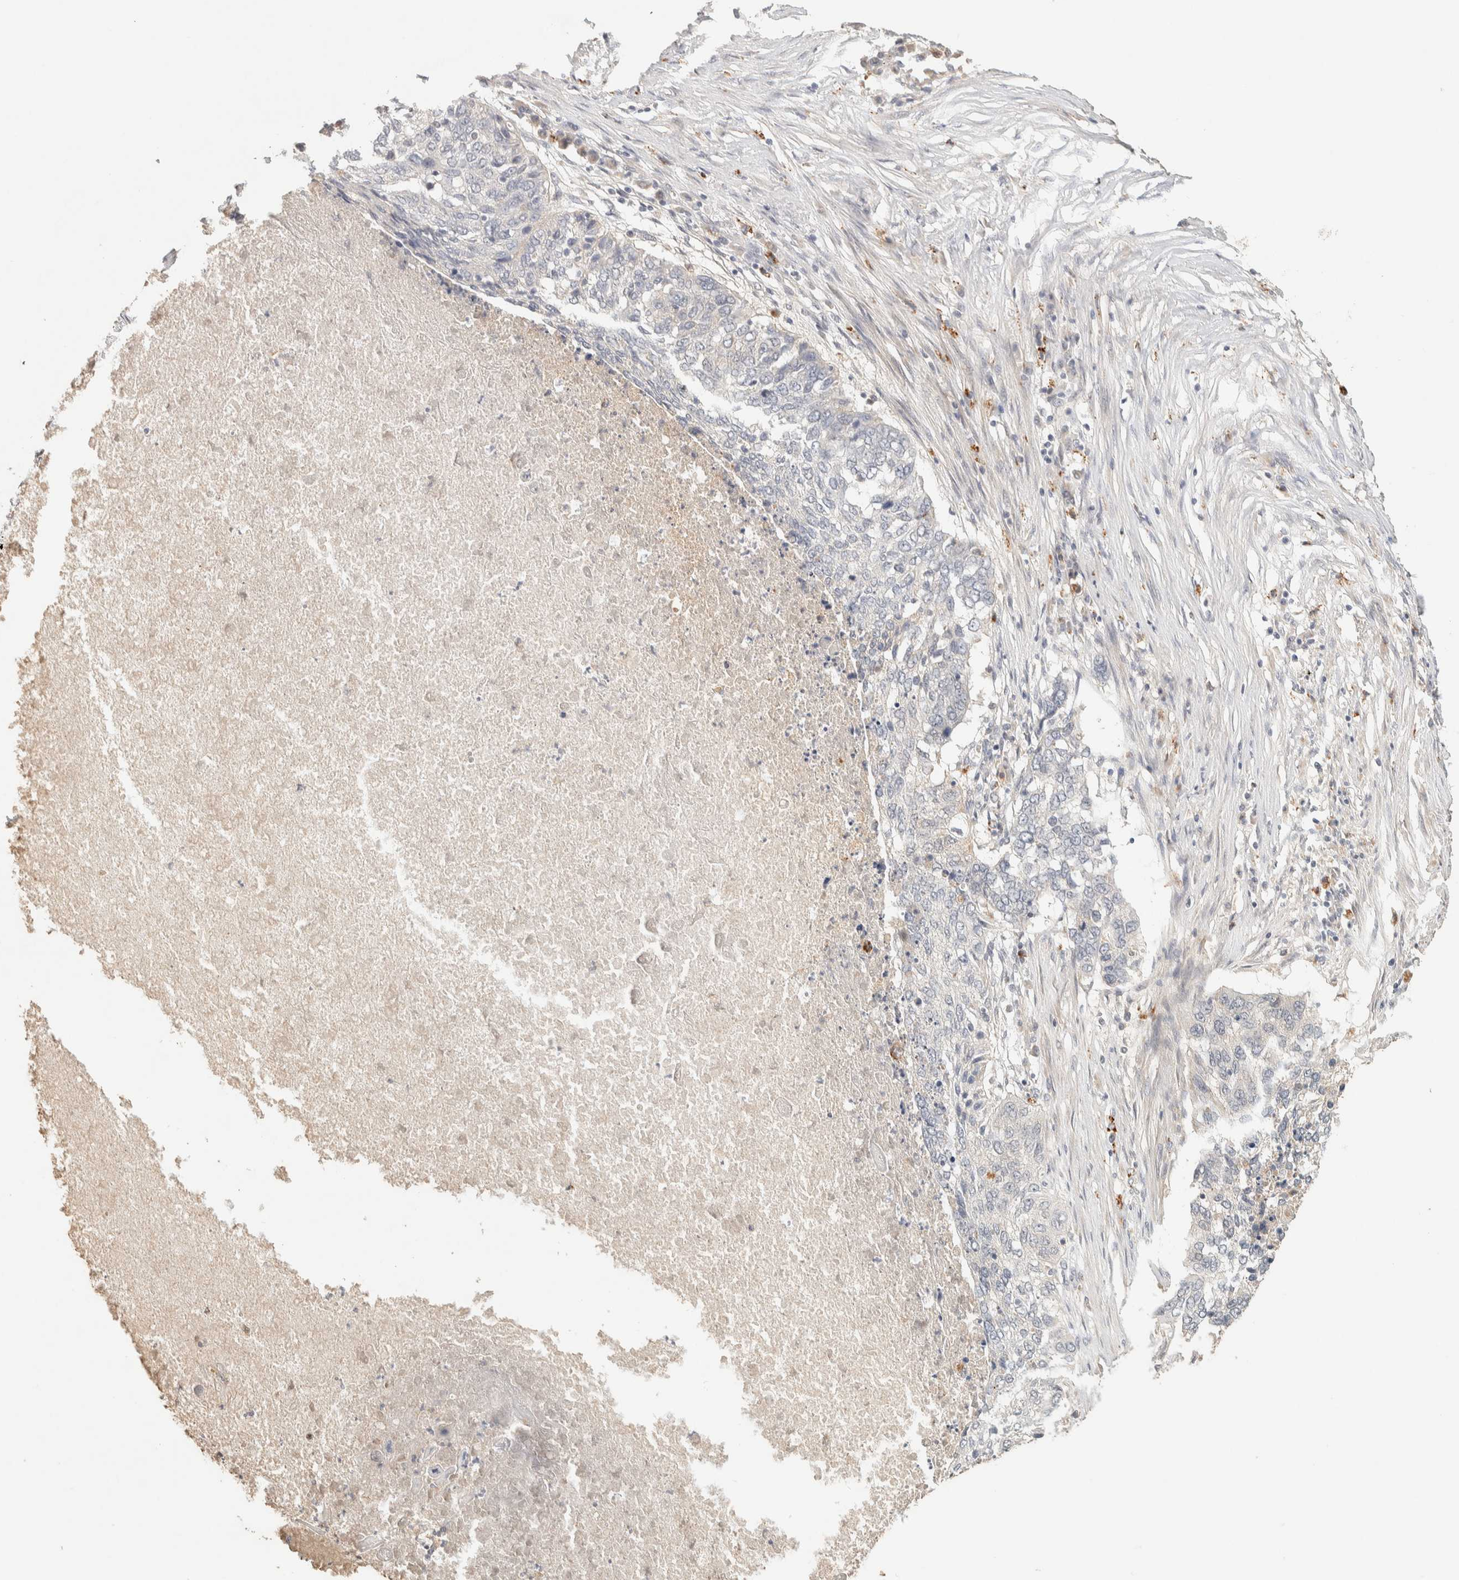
{"staining": {"intensity": "negative", "quantity": "none", "location": "none"}, "tissue": "lung cancer", "cell_type": "Tumor cells", "image_type": "cancer", "snomed": [{"axis": "morphology", "description": "Squamous cell carcinoma, NOS"}, {"axis": "topography", "description": "Lung"}], "caption": "This histopathology image is of lung cancer (squamous cell carcinoma) stained with immunohistochemistry to label a protein in brown with the nuclei are counter-stained blue. There is no positivity in tumor cells. (Brightfield microscopy of DAB (3,3'-diaminobenzidine) immunohistochemistry (IHC) at high magnification).", "gene": "ITPA", "patient": {"sex": "female", "age": 63}}